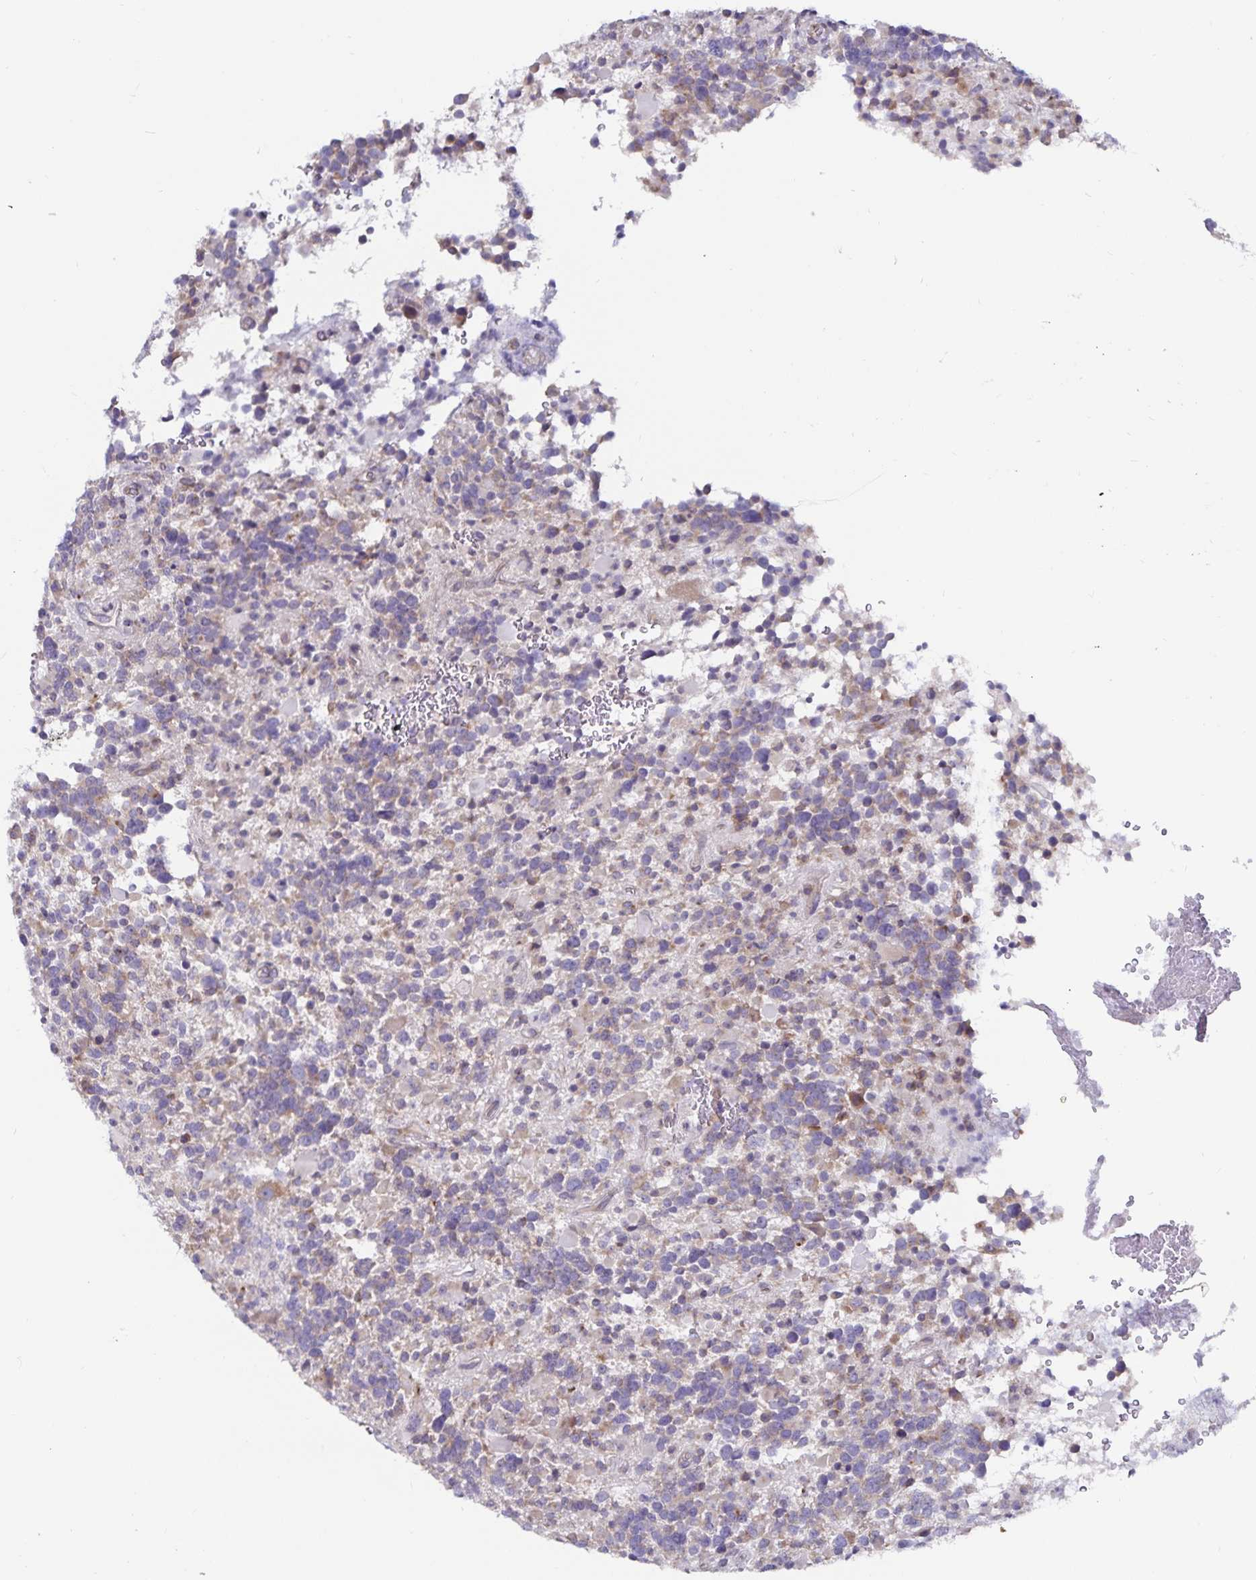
{"staining": {"intensity": "weak", "quantity": "25%-75%", "location": "cytoplasmic/membranous"}, "tissue": "glioma", "cell_type": "Tumor cells", "image_type": "cancer", "snomed": [{"axis": "morphology", "description": "Glioma, malignant, High grade"}, {"axis": "topography", "description": "Brain"}], "caption": "Immunohistochemical staining of glioma displays low levels of weak cytoplasmic/membranous staining in approximately 25%-75% of tumor cells.", "gene": "FAM120A", "patient": {"sex": "female", "age": 40}}